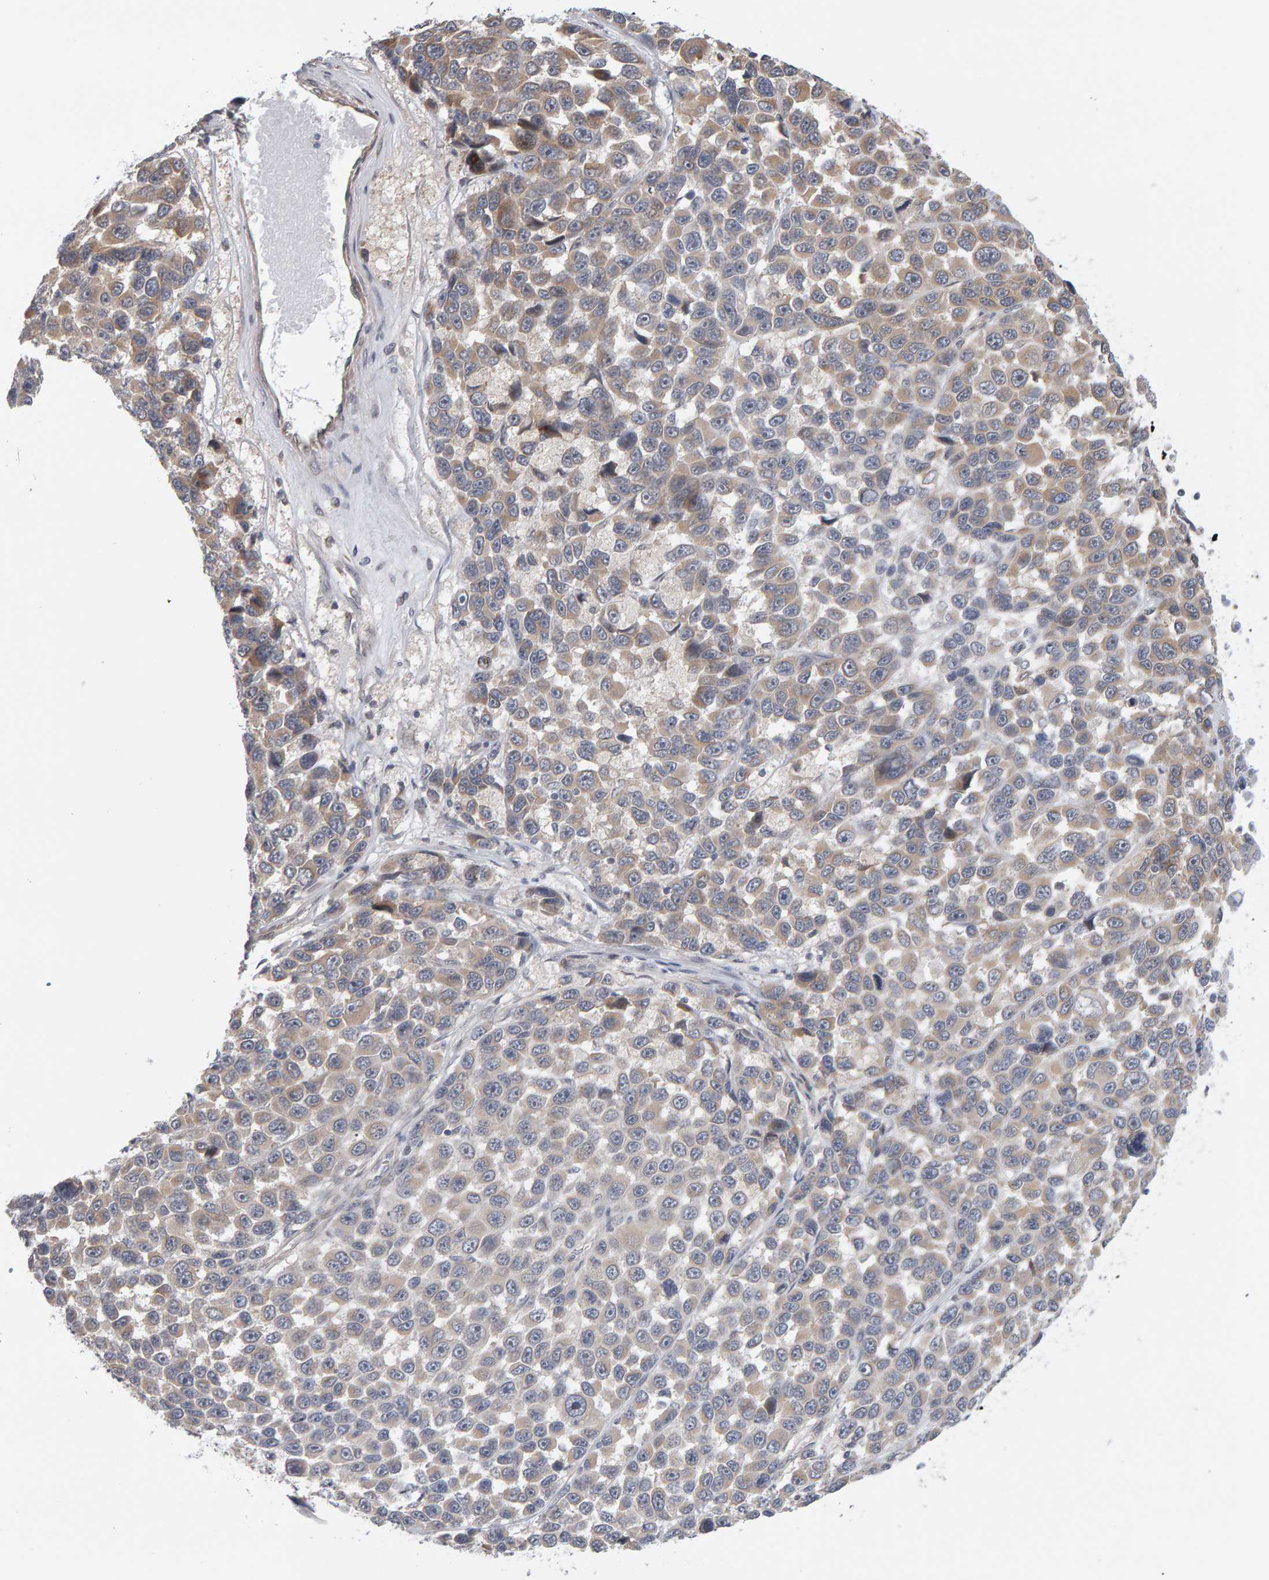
{"staining": {"intensity": "weak", "quantity": ">75%", "location": "cytoplasmic/membranous"}, "tissue": "melanoma", "cell_type": "Tumor cells", "image_type": "cancer", "snomed": [{"axis": "morphology", "description": "Malignant melanoma, NOS"}, {"axis": "topography", "description": "Skin"}], "caption": "IHC of human melanoma reveals low levels of weak cytoplasmic/membranous positivity in about >75% of tumor cells. (DAB IHC with brightfield microscopy, high magnification).", "gene": "MSRA", "patient": {"sex": "male", "age": 53}}